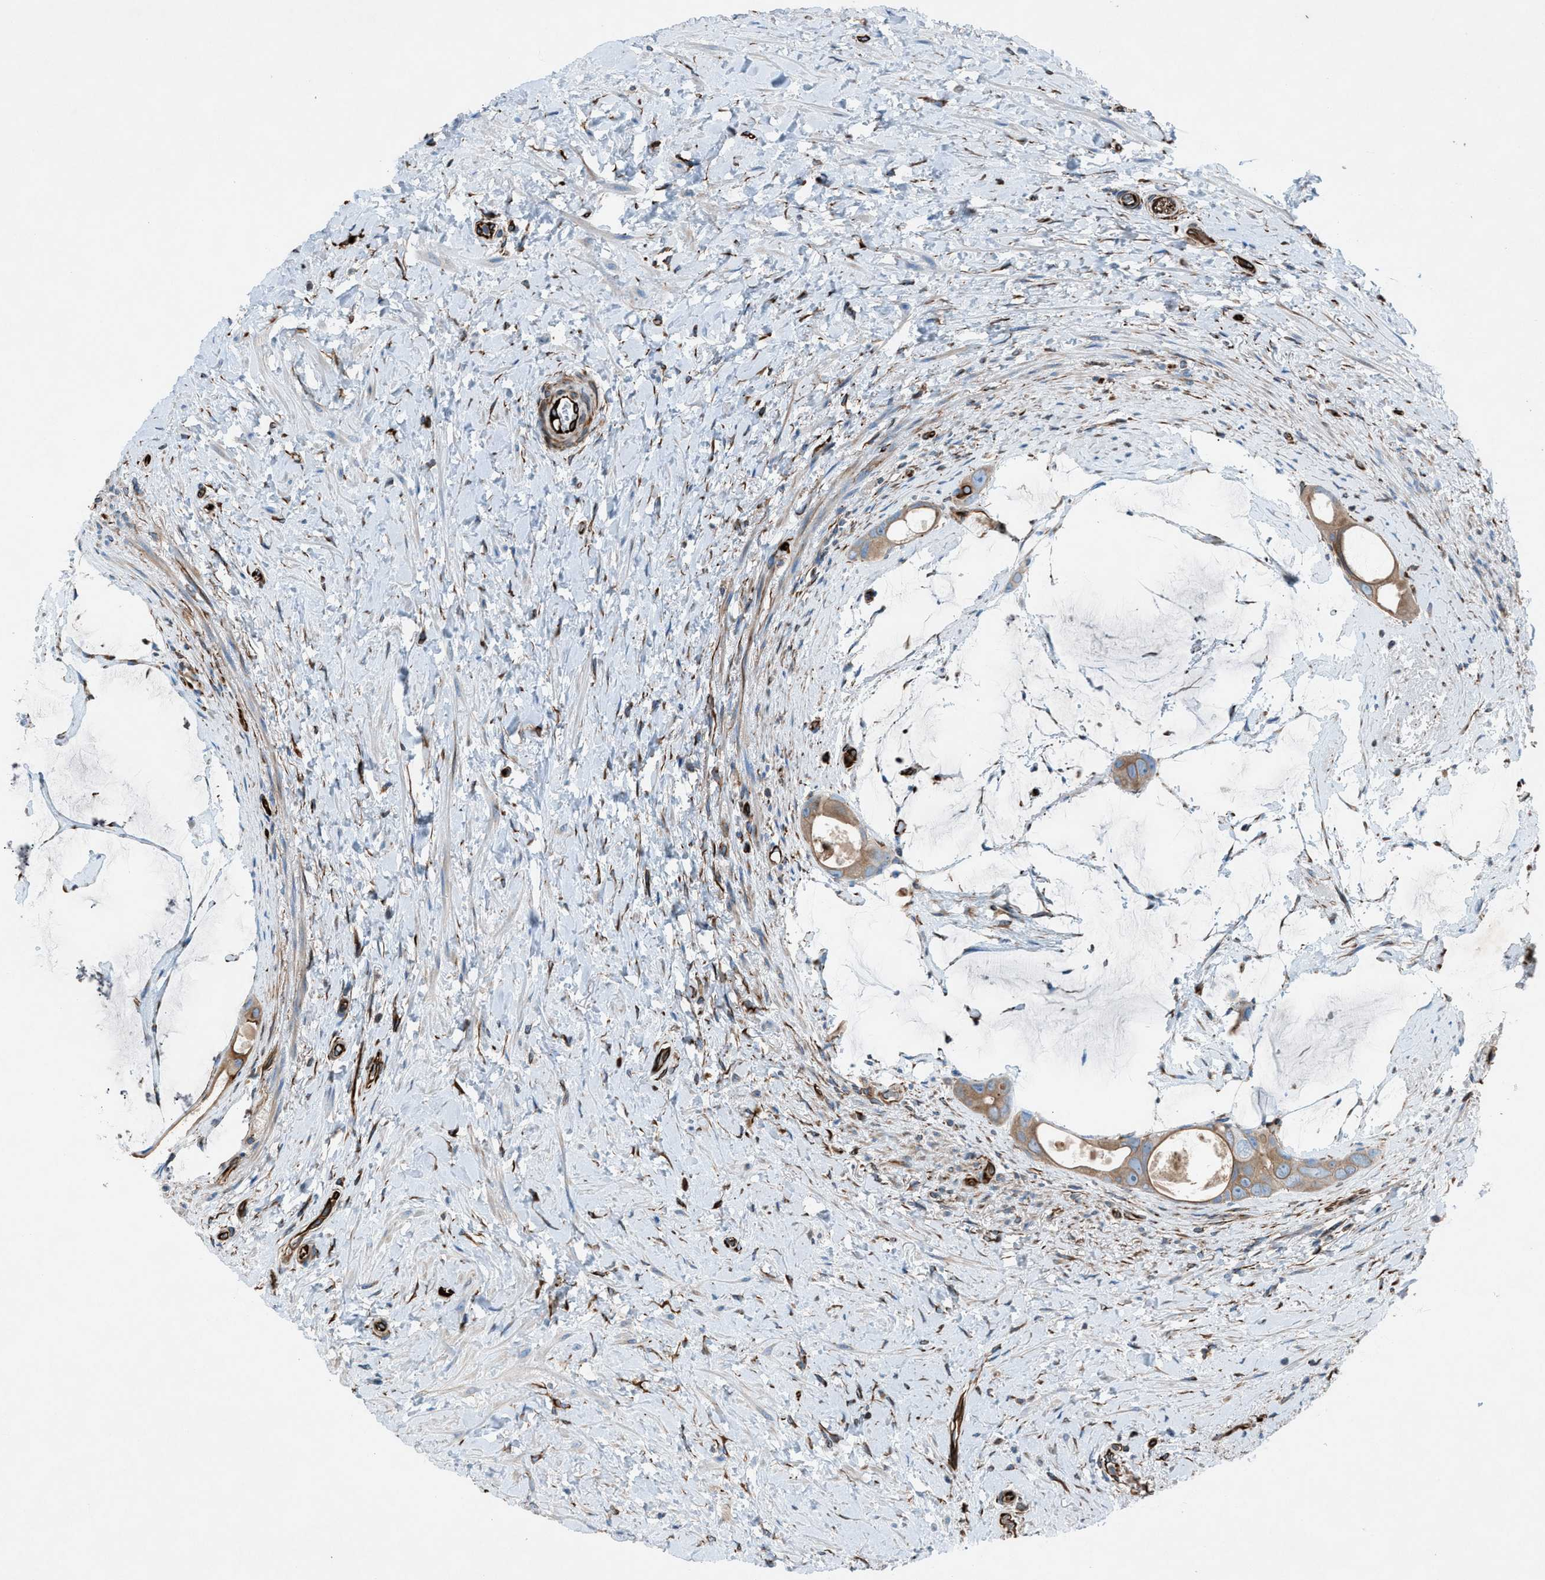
{"staining": {"intensity": "moderate", "quantity": ">75%", "location": "cytoplasmic/membranous"}, "tissue": "colorectal cancer", "cell_type": "Tumor cells", "image_type": "cancer", "snomed": [{"axis": "morphology", "description": "Adenocarcinoma, NOS"}, {"axis": "topography", "description": "Rectum"}], "caption": "Colorectal cancer was stained to show a protein in brown. There is medium levels of moderate cytoplasmic/membranous expression in approximately >75% of tumor cells. (Brightfield microscopy of DAB IHC at high magnification).", "gene": "CABP7", "patient": {"sex": "male", "age": 51}}